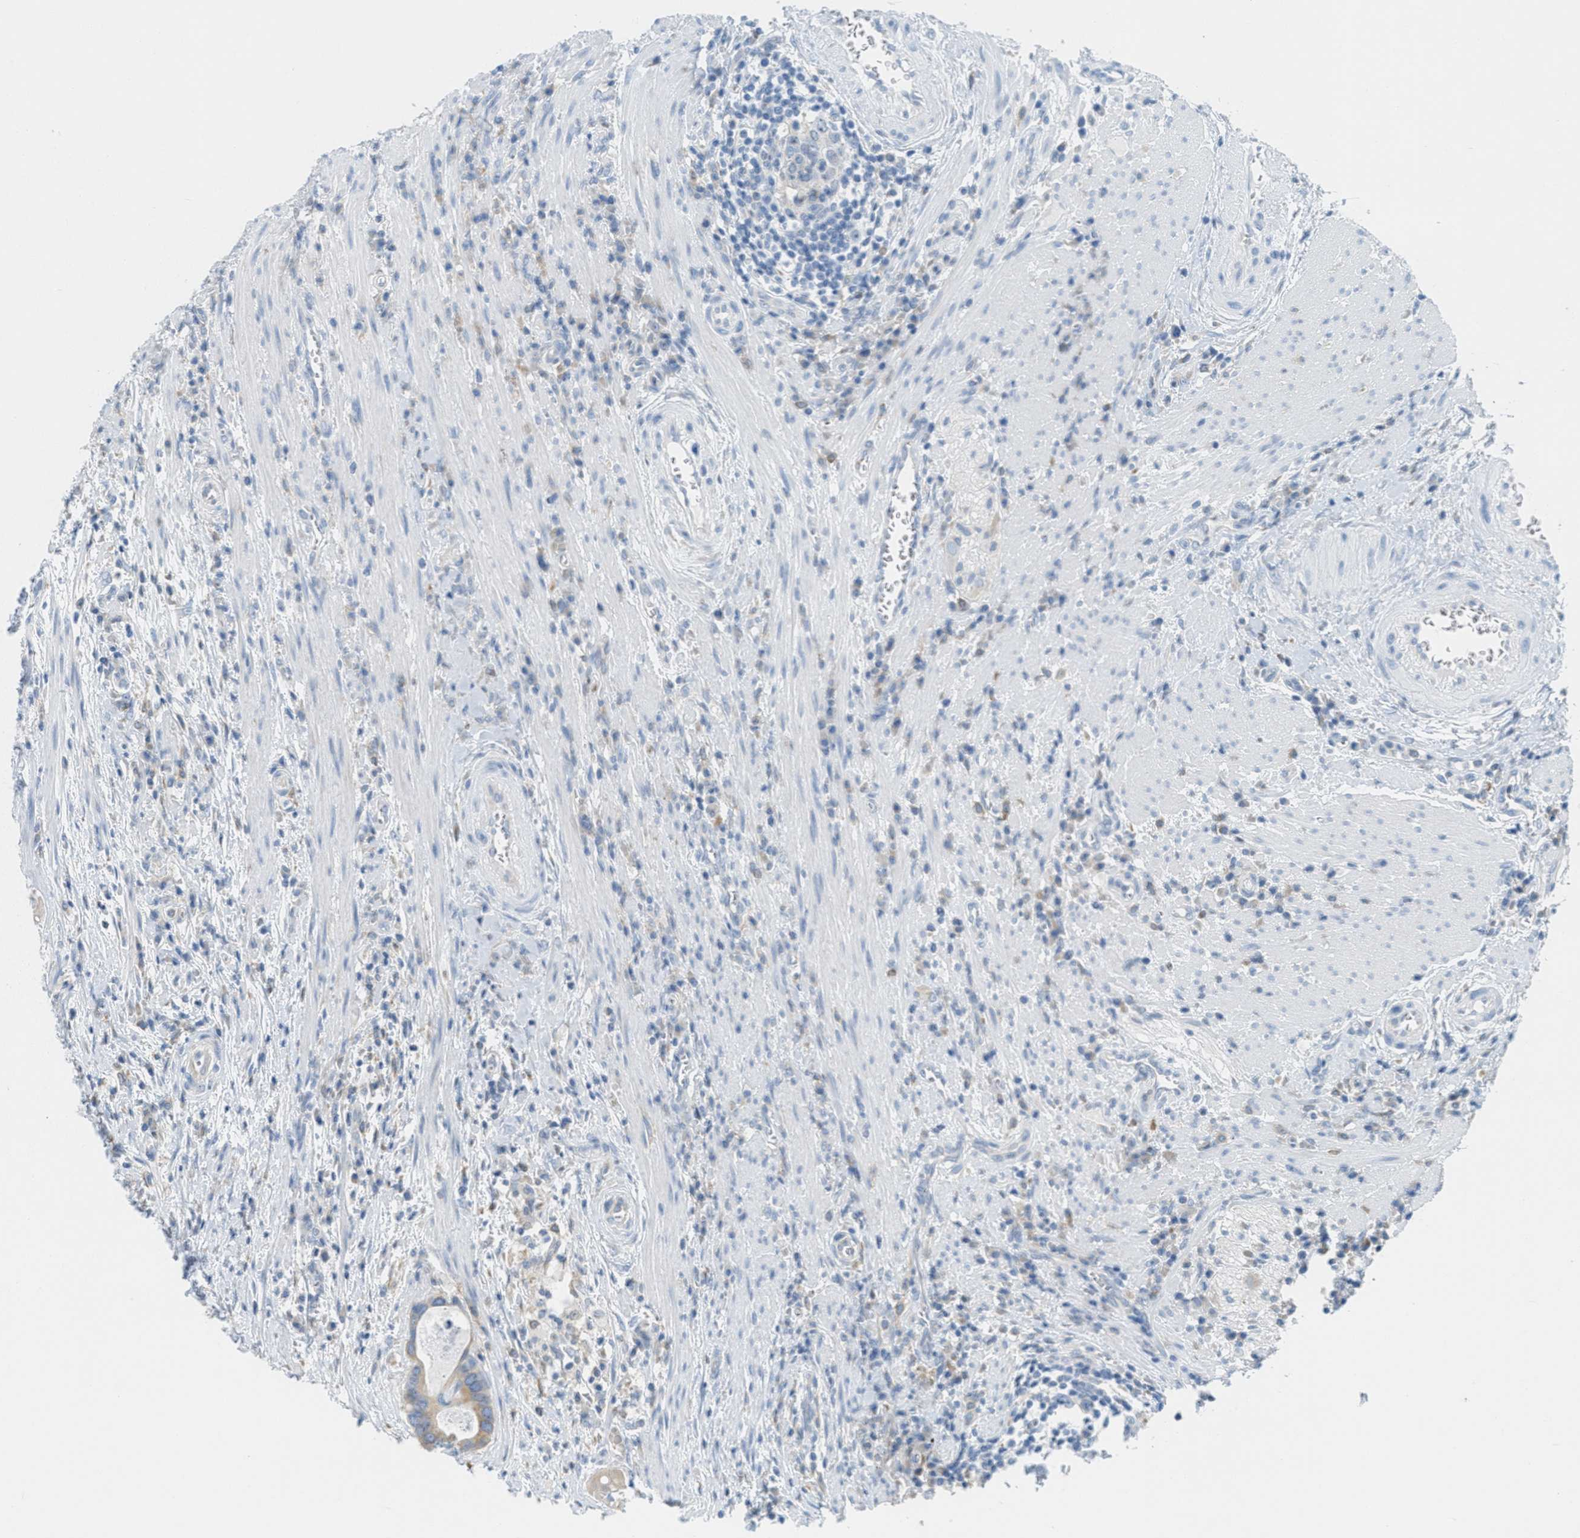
{"staining": {"intensity": "weak", "quantity": ">75%", "location": "cytoplasmic/membranous"}, "tissue": "colorectal cancer", "cell_type": "Tumor cells", "image_type": "cancer", "snomed": [{"axis": "morphology", "description": "Inflammation, NOS"}, {"axis": "morphology", "description": "Adenocarcinoma, NOS"}, {"axis": "topography", "description": "Colon"}], "caption": "A low amount of weak cytoplasmic/membranous expression is seen in approximately >75% of tumor cells in colorectal adenocarcinoma tissue. (brown staining indicates protein expression, while blue staining denotes nuclei).", "gene": "TEX264", "patient": {"sex": "male", "age": 72}}